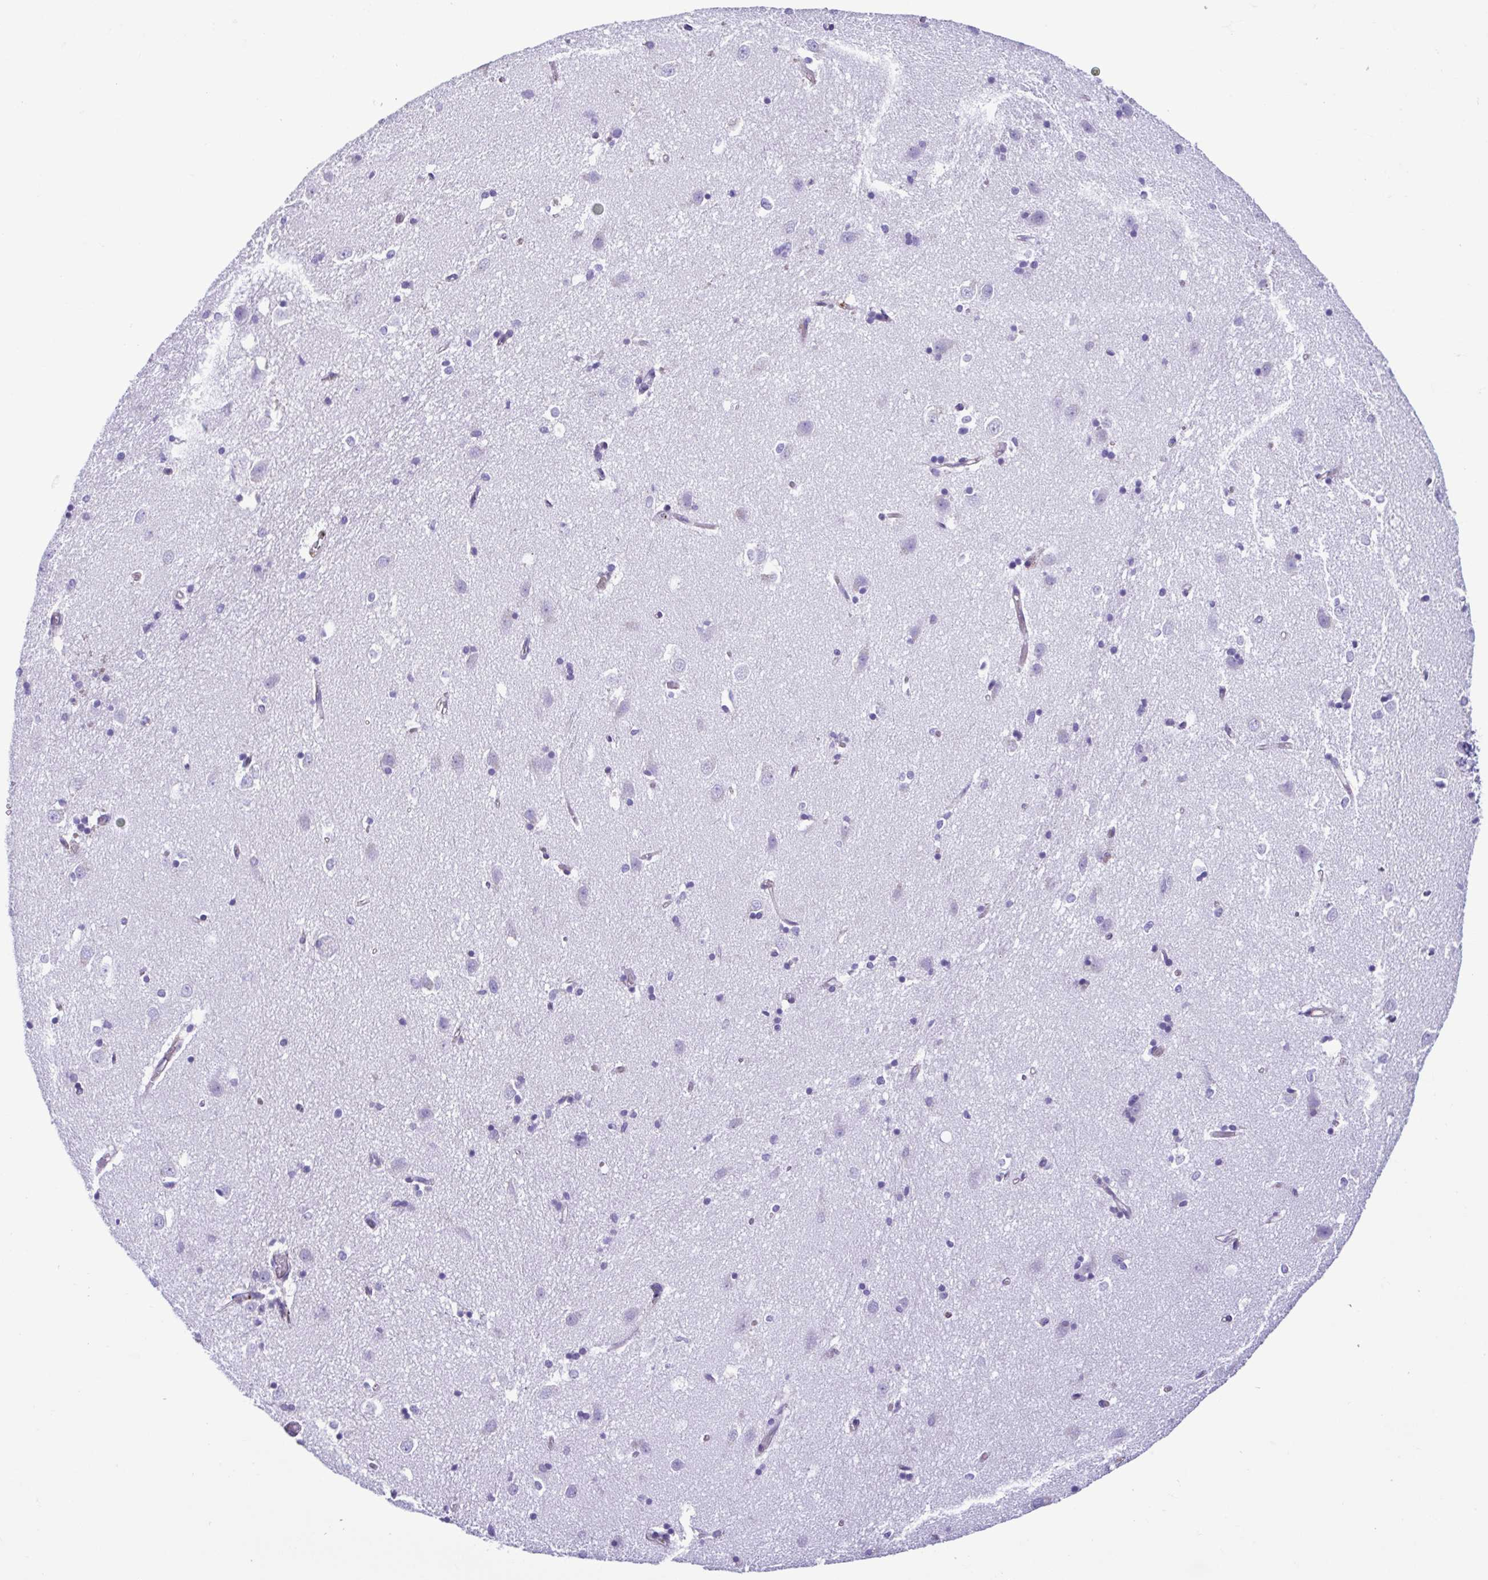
{"staining": {"intensity": "negative", "quantity": "none", "location": "none"}, "tissue": "caudate", "cell_type": "Glial cells", "image_type": "normal", "snomed": [{"axis": "morphology", "description": "Normal tissue, NOS"}, {"axis": "topography", "description": "Lateral ventricle wall"}], "caption": "IHC histopathology image of benign caudate: caudate stained with DAB (3,3'-diaminobenzidine) shows no significant protein staining in glial cells.", "gene": "CYP11B1", "patient": {"sex": "male", "age": 54}}